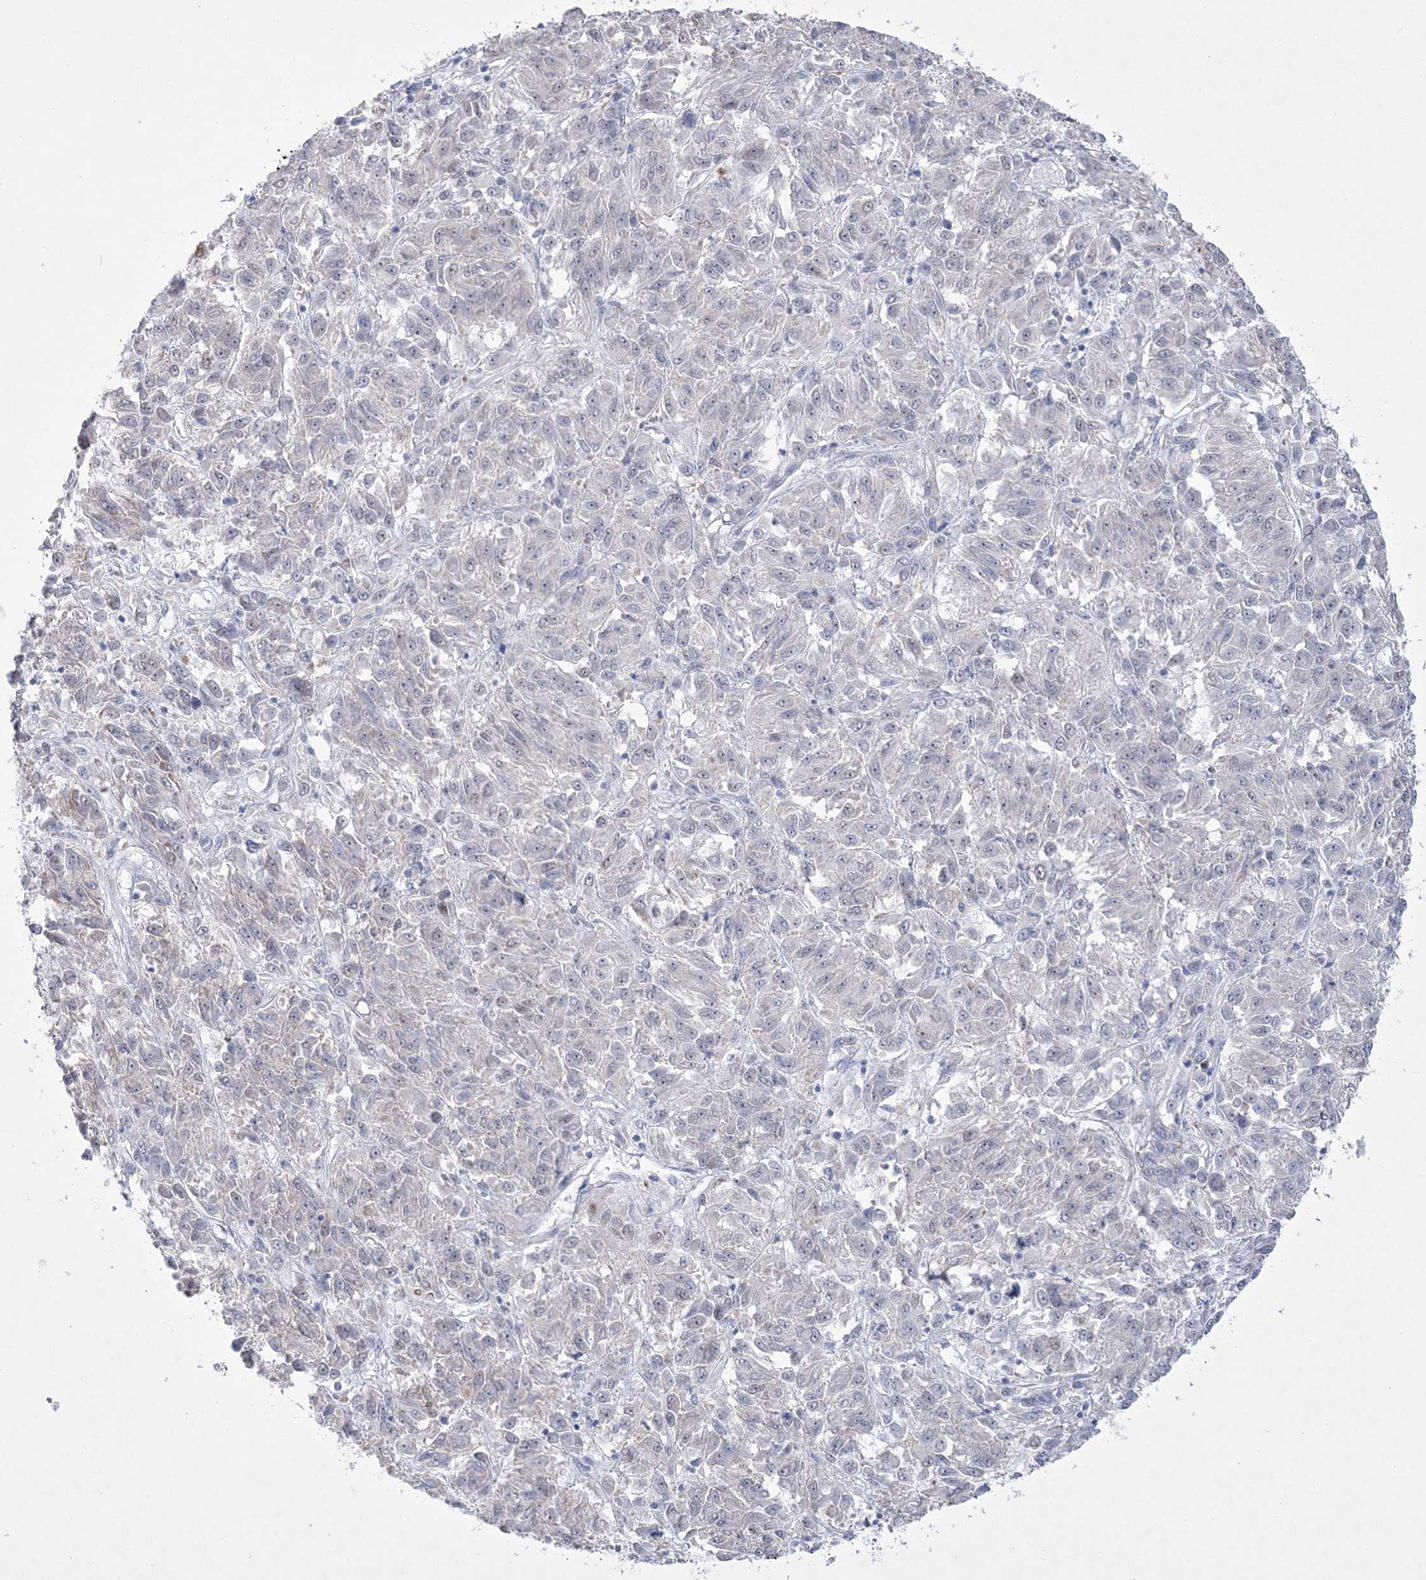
{"staining": {"intensity": "negative", "quantity": "none", "location": "none"}, "tissue": "melanoma", "cell_type": "Tumor cells", "image_type": "cancer", "snomed": [{"axis": "morphology", "description": "Malignant melanoma, Metastatic site"}, {"axis": "topography", "description": "Lung"}], "caption": "Protein analysis of malignant melanoma (metastatic site) demonstrates no significant staining in tumor cells. (Brightfield microscopy of DAB IHC at high magnification).", "gene": "WDR27", "patient": {"sex": "male", "age": 64}}